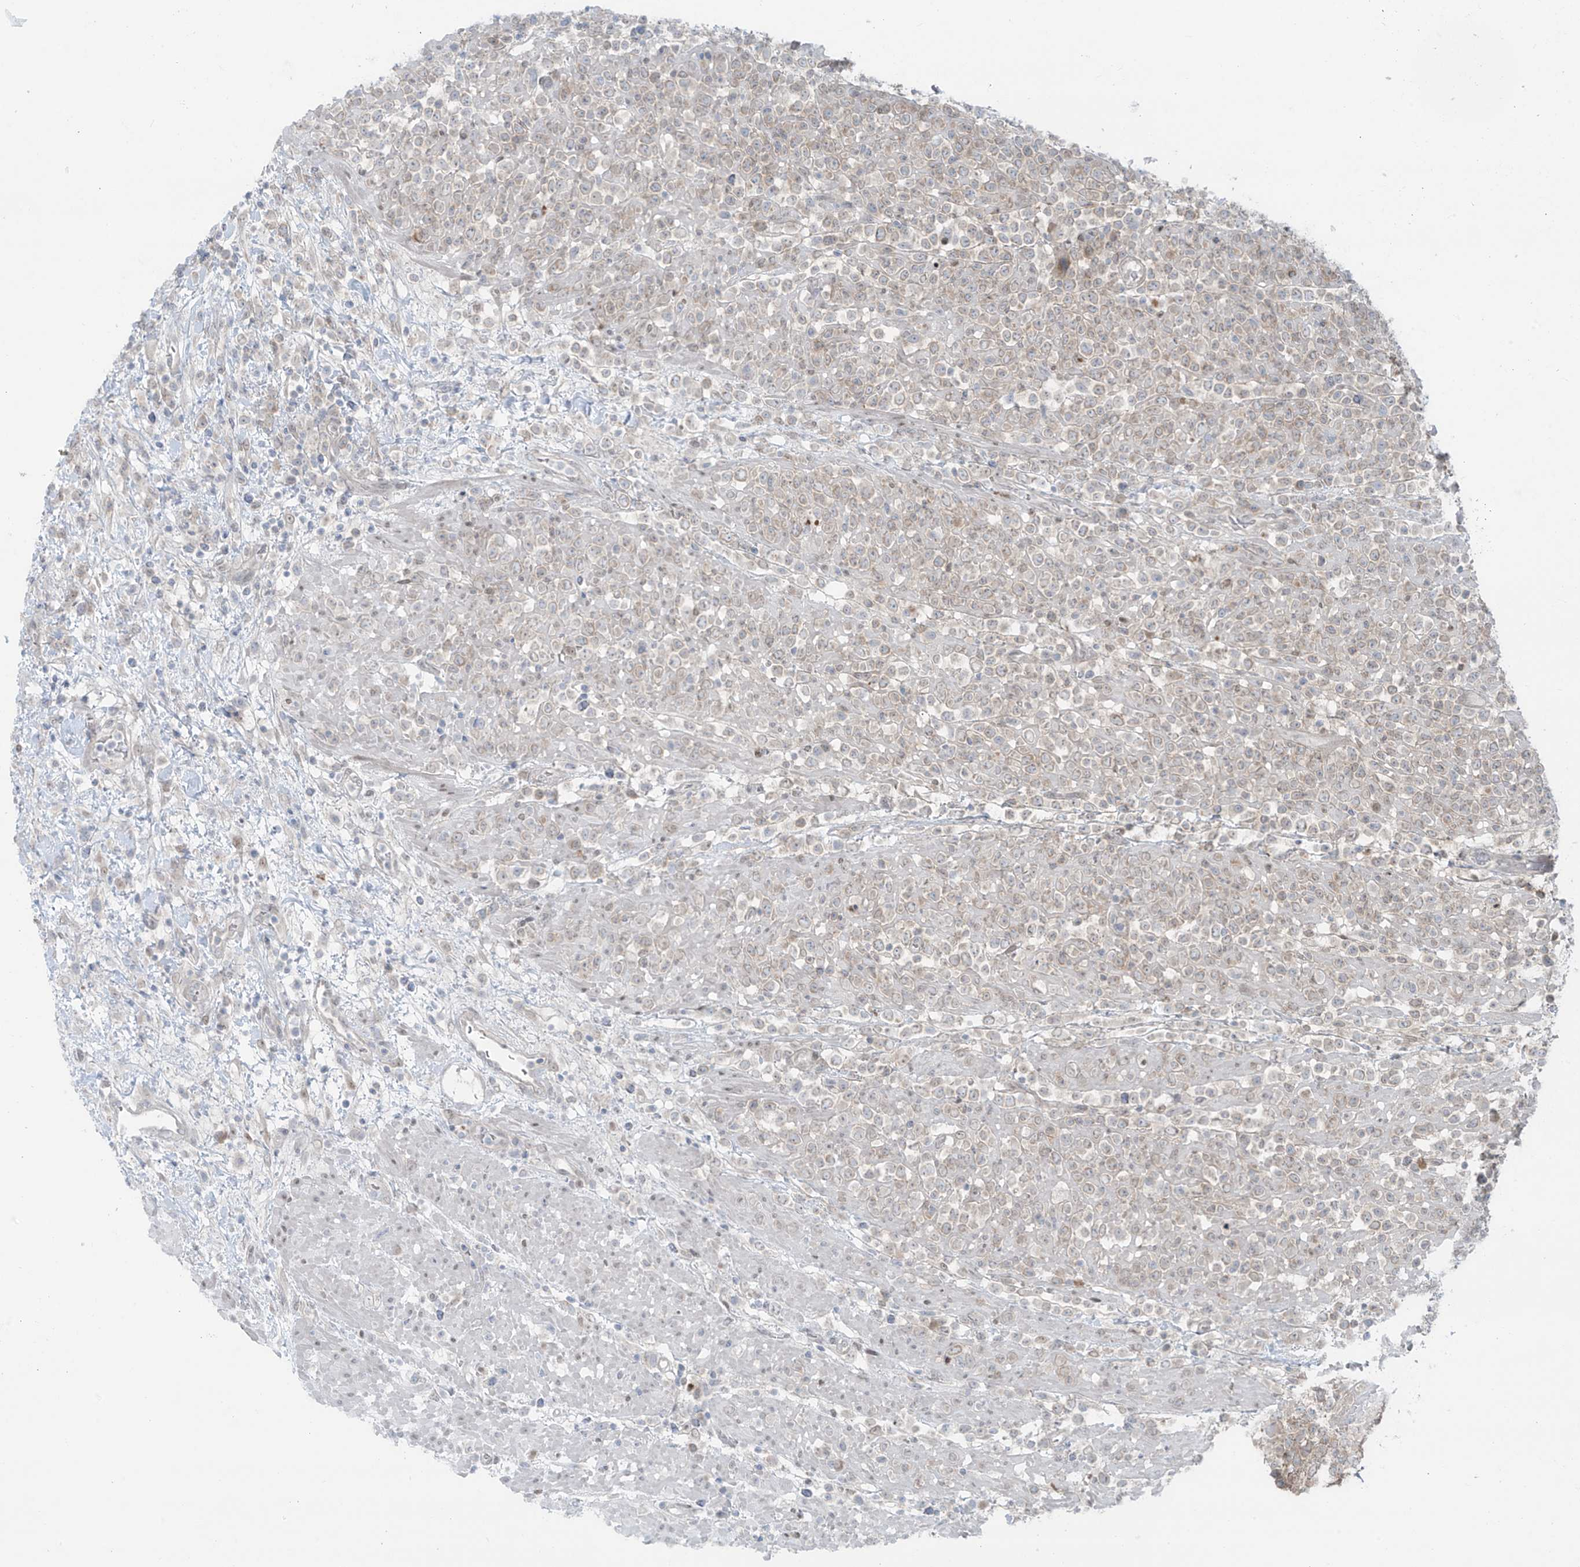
{"staining": {"intensity": "negative", "quantity": "none", "location": "none"}, "tissue": "lymphoma", "cell_type": "Tumor cells", "image_type": "cancer", "snomed": [{"axis": "morphology", "description": "Malignant lymphoma, non-Hodgkin's type, High grade"}, {"axis": "topography", "description": "Colon"}], "caption": "The immunohistochemistry (IHC) image has no significant expression in tumor cells of lymphoma tissue.", "gene": "PPAT", "patient": {"sex": "female", "age": 53}}